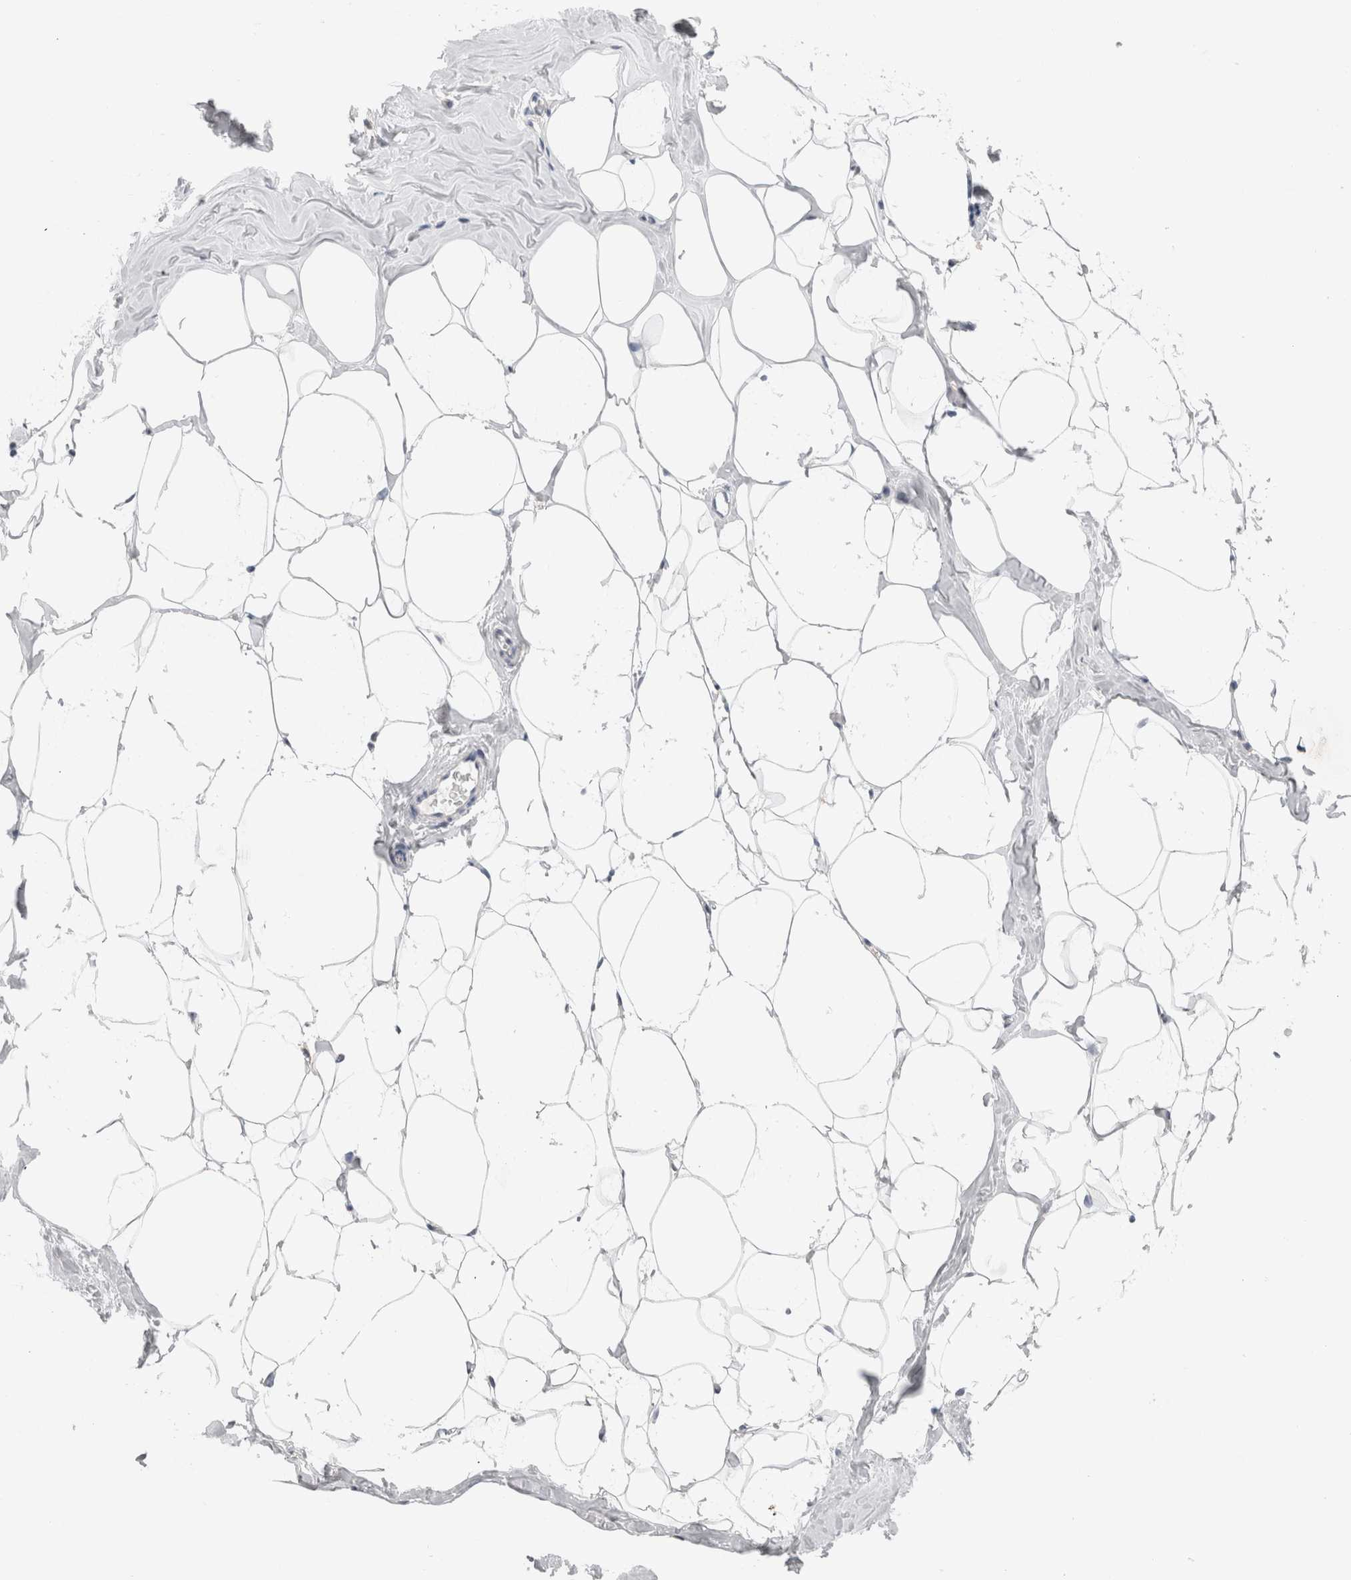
{"staining": {"intensity": "negative", "quantity": "none", "location": "none"}, "tissue": "adipose tissue", "cell_type": "Adipocytes", "image_type": "normal", "snomed": [{"axis": "morphology", "description": "Normal tissue, NOS"}, {"axis": "morphology", "description": "Fibrosis, NOS"}, {"axis": "topography", "description": "Breast"}, {"axis": "topography", "description": "Adipose tissue"}], "caption": "Immunohistochemistry (IHC) of normal human adipose tissue exhibits no staining in adipocytes. (IHC, brightfield microscopy, high magnification).", "gene": "VCPIP1", "patient": {"sex": "female", "age": 39}}